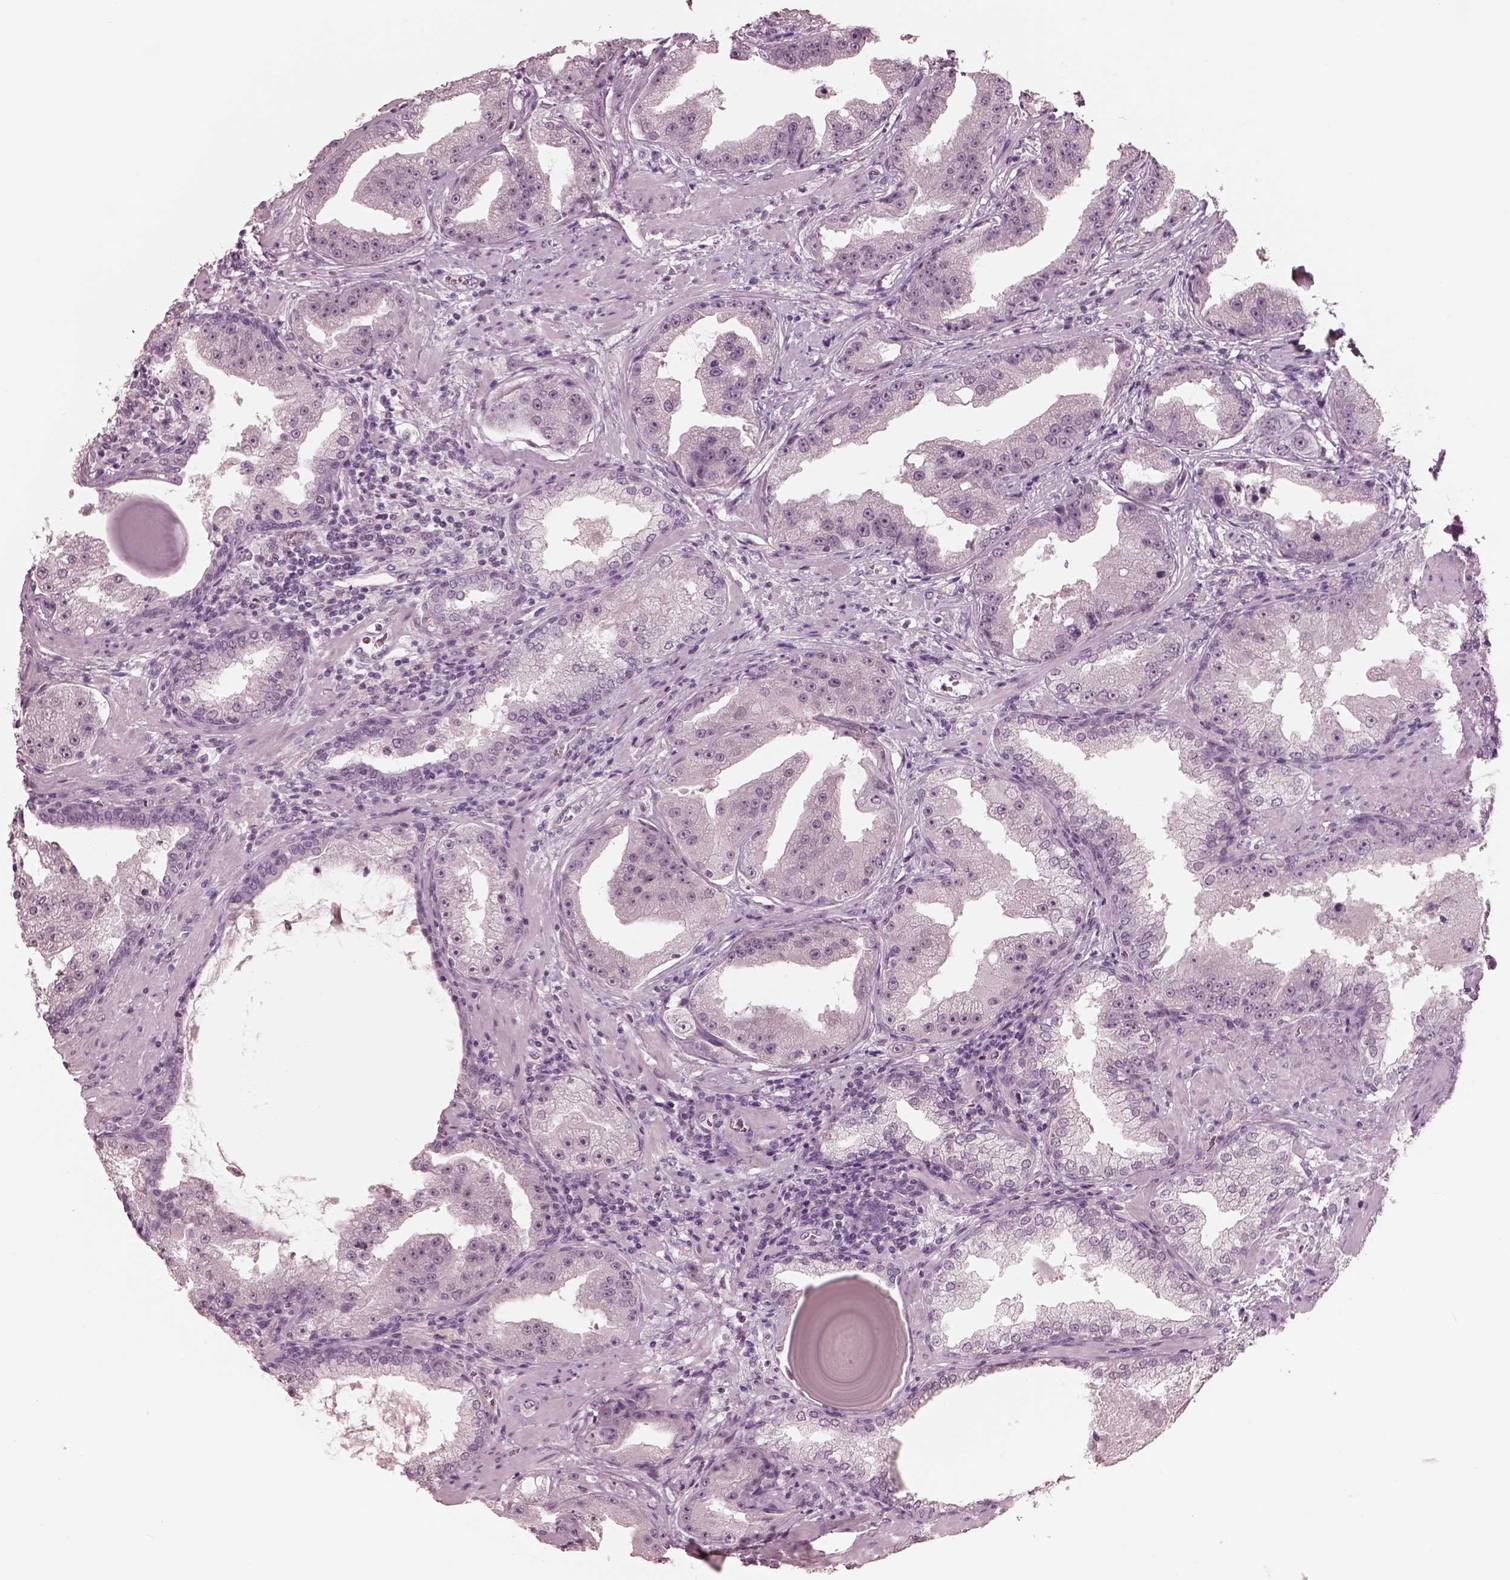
{"staining": {"intensity": "negative", "quantity": "none", "location": "none"}, "tissue": "prostate cancer", "cell_type": "Tumor cells", "image_type": "cancer", "snomed": [{"axis": "morphology", "description": "Adenocarcinoma, Low grade"}, {"axis": "topography", "description": "Prostate"}], "caption": "Tumor cells show no significant protein positivity in prostate cancer (adenocarcinoma (low-grade)).", "gene": "GARIN4", "patient": {"sex": "male", "age": 62}}